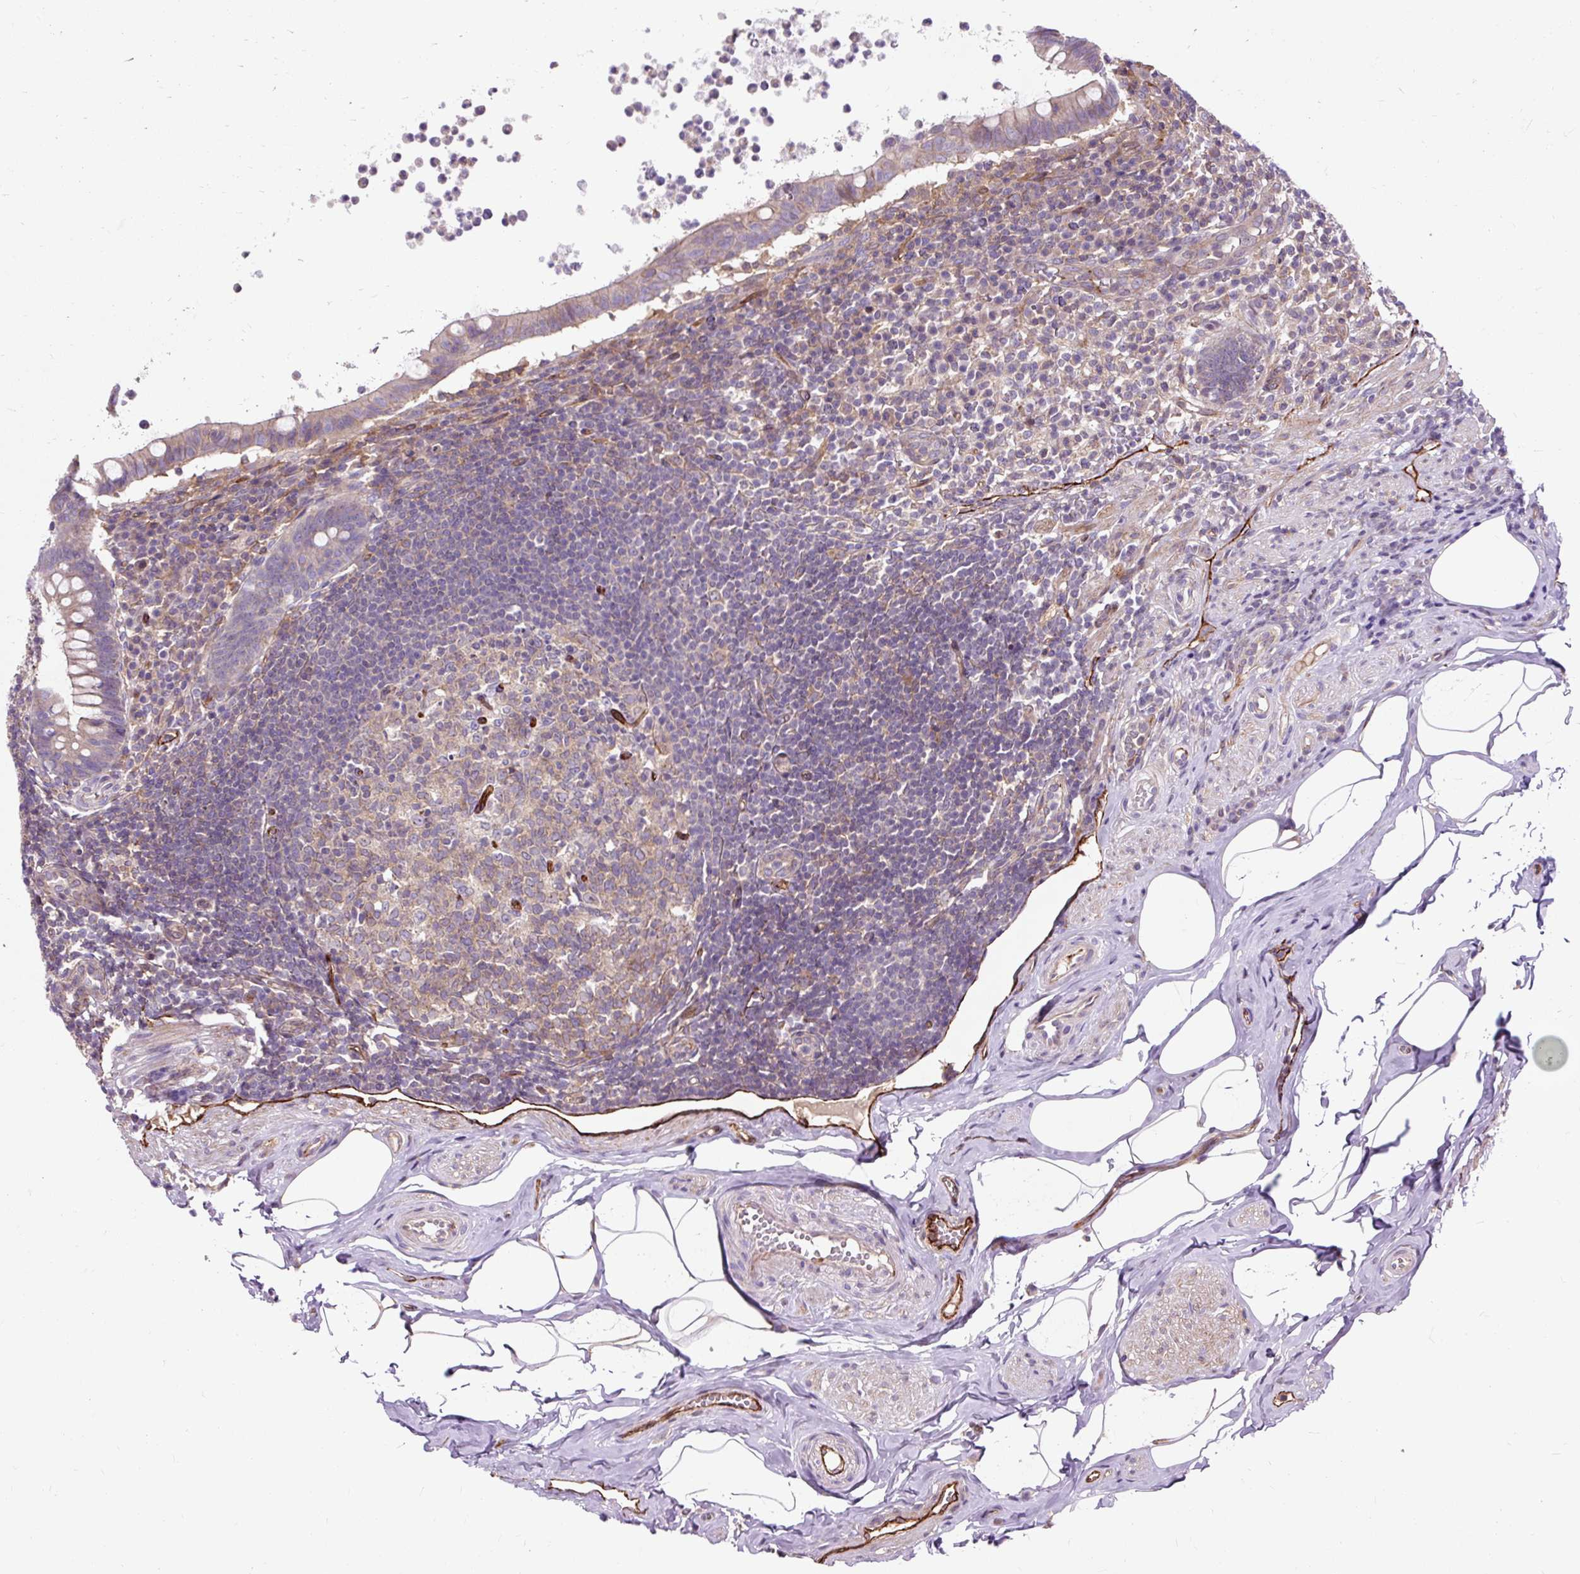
{"staining": {"intensity": "moderate", "quantity": "25%-75%", "location": "cytoplasmic/membranous"}, "tissue": "appendix", "cell_type": "Glandular cells", "image_type": "normal", "snomed": [{"axis": "morphology", "description": "Normal tissue, NOS"}, {"axis": "topography", "description": "Appendix"}], "caption": "Brown immunohistochemical staining in benign human appendix displays moderate cytoplasmic/membranous staining in about 25%-75% of glandular cells. (DAB (3,3'-diaminobenzidine) IHC with brightfield microscopy, high magnification).", "gene": "PCDHGB3", "patient": {"sex": "female", "age": 56}}